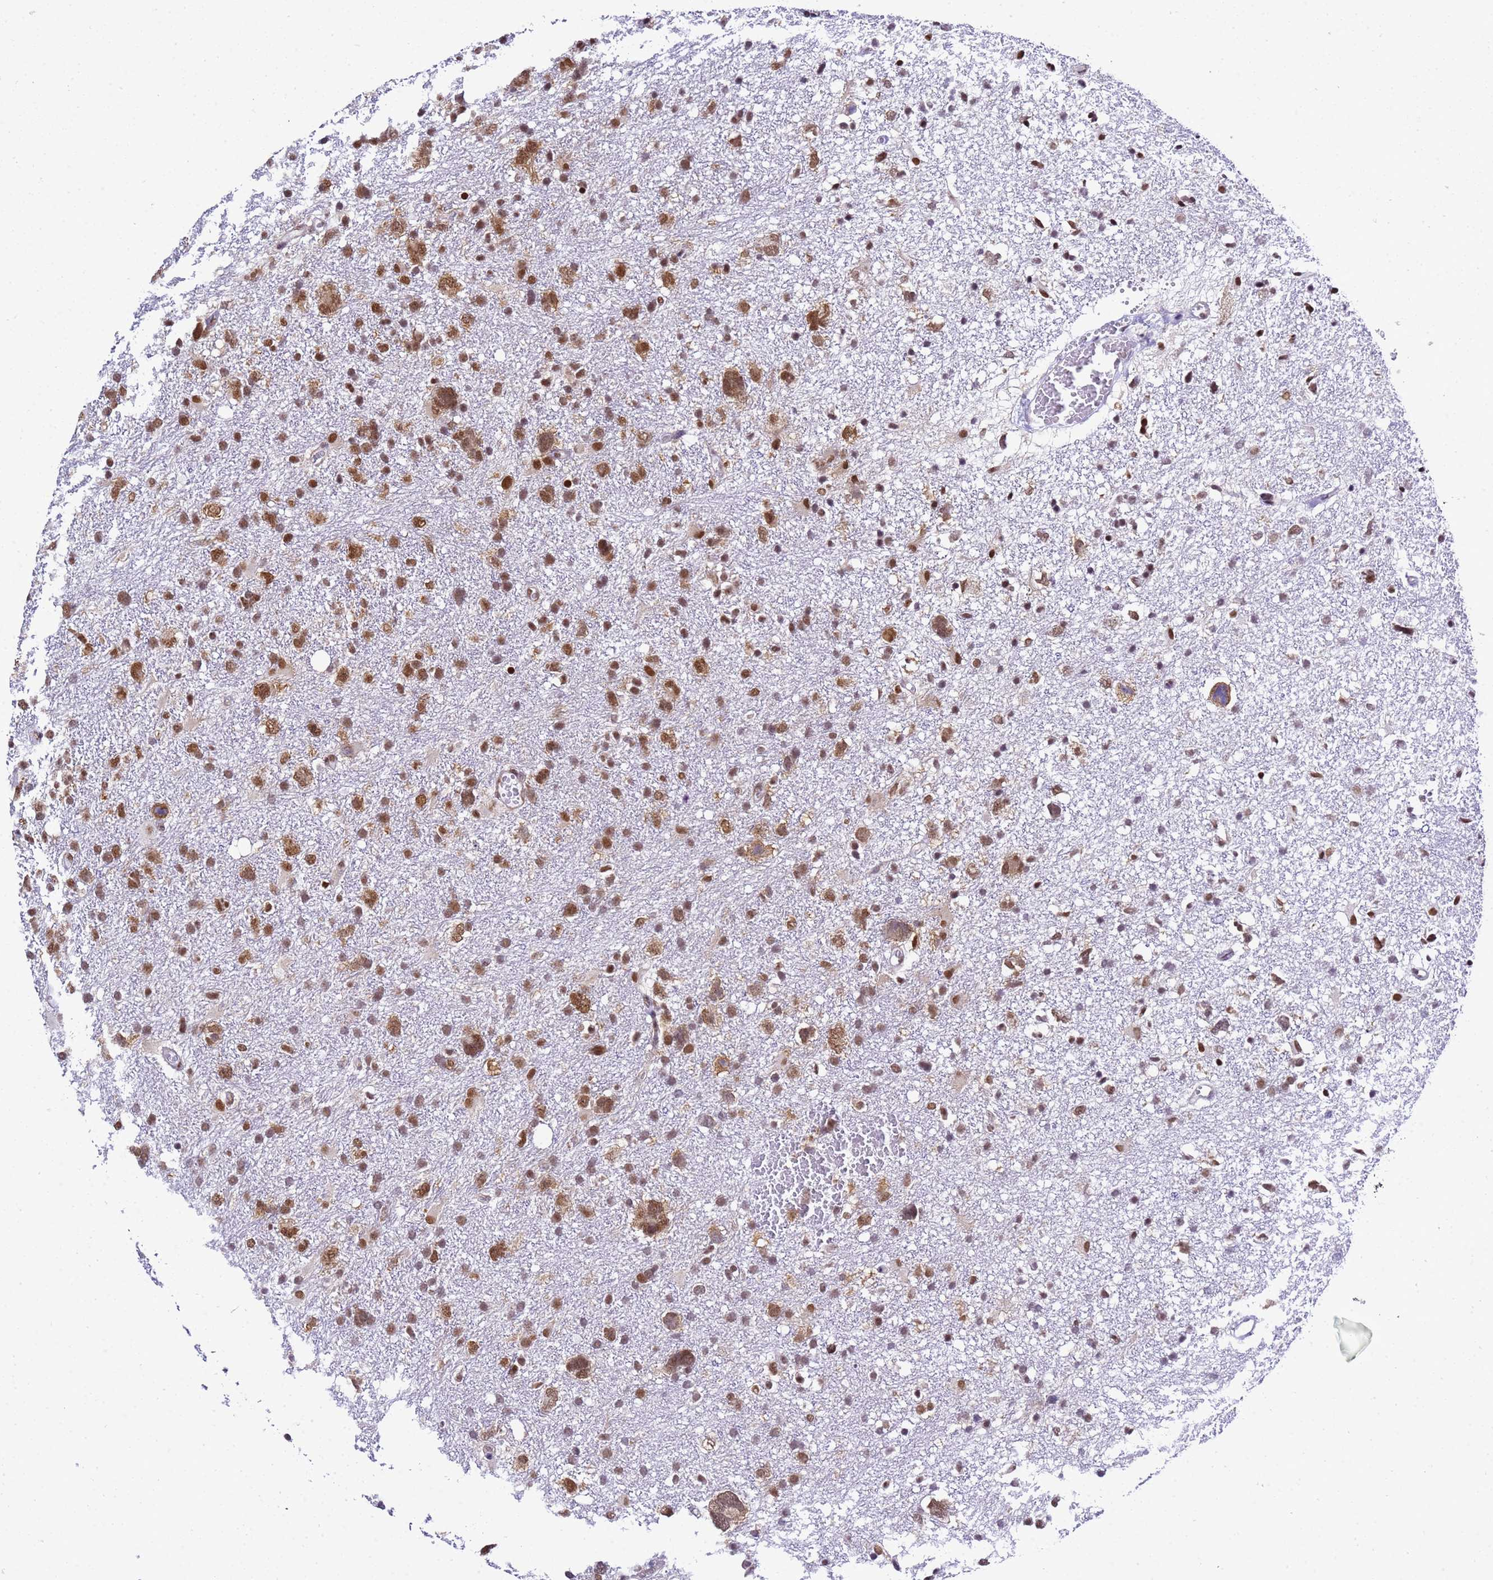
{"staining": {"intensity": "moderate", "quantity": ">75%", "location": "nuclear"}, "tissue": "glioma", "cell_type": "Tumor cells", "image_type": "cancer", "snomed": [{"axis": "morphology", "description": "Glioma, malignant, High grade"}, {"axis": "topography", "description": "Brain"}], "caption": "Glioma stained for a protein demonstrates moderate nuclear positivity in tumor cells.", "gene": "SMN1", "patient": {"sex": "male", "age": 61}}